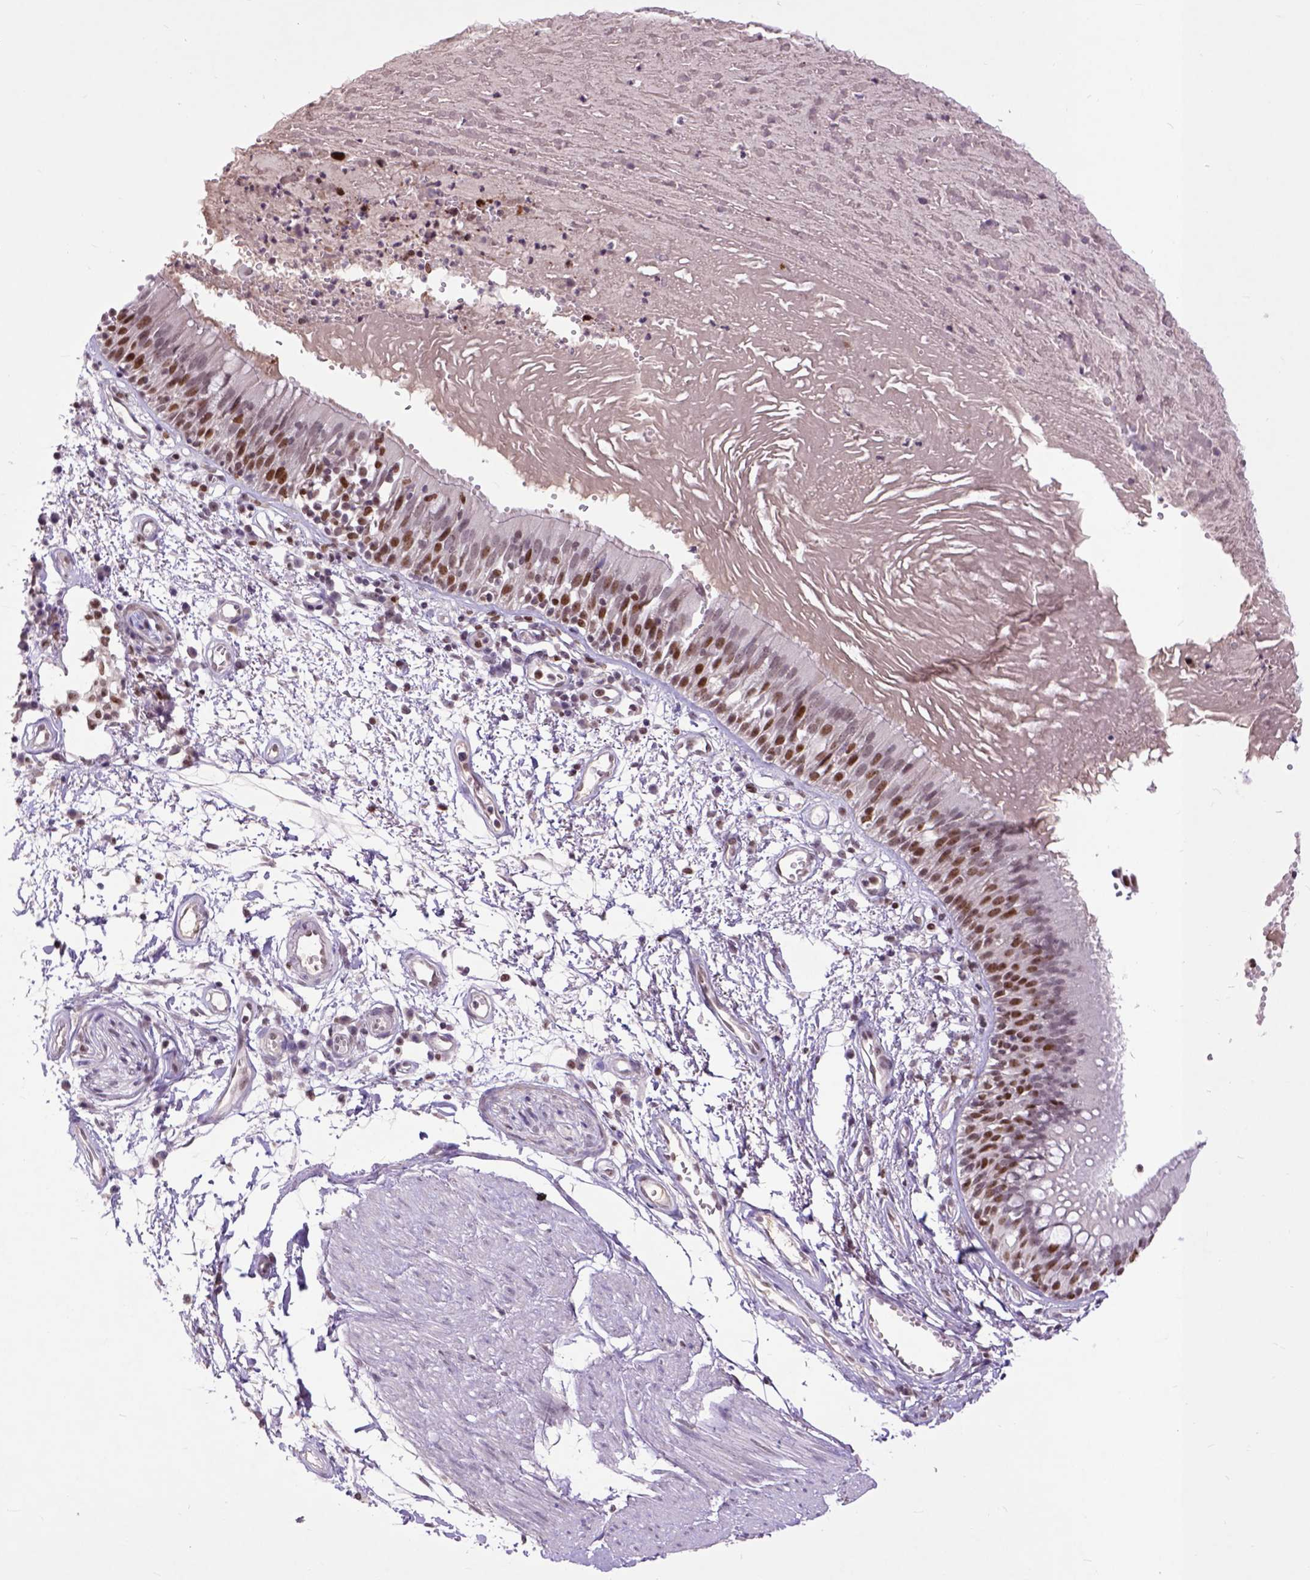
{"staining": {"intensity": "moderate", "quantity": ">75%", "location": "nuclear"}, "tissue": "bronchus", "cell_type": "Respiratory epithelial cells", "image_type": "normal", "snomed": [{"axis": "morphology", "description": "Normal tissue, NOS"}, {"axis": "morphology", "description": "Squamous cell carcinoma, NOS"}, {"axis": "topography", "description": "Cartilage tissue"}, {"axis": "topography", "description": "Bronchus"}, {"axis": "topography", "description": "Lung"}], "caption": "Immunohistochemical staining of benign bronchus reveals >75% levels of moderate nuclear protein positivity in approximately >75% of respiratory epithelial cells. Immunohistochemistry stains the protein in brown and the nuclei are stained blue.", "gene": "RCC2", "patient": {"sex": "male", "age": 66}}